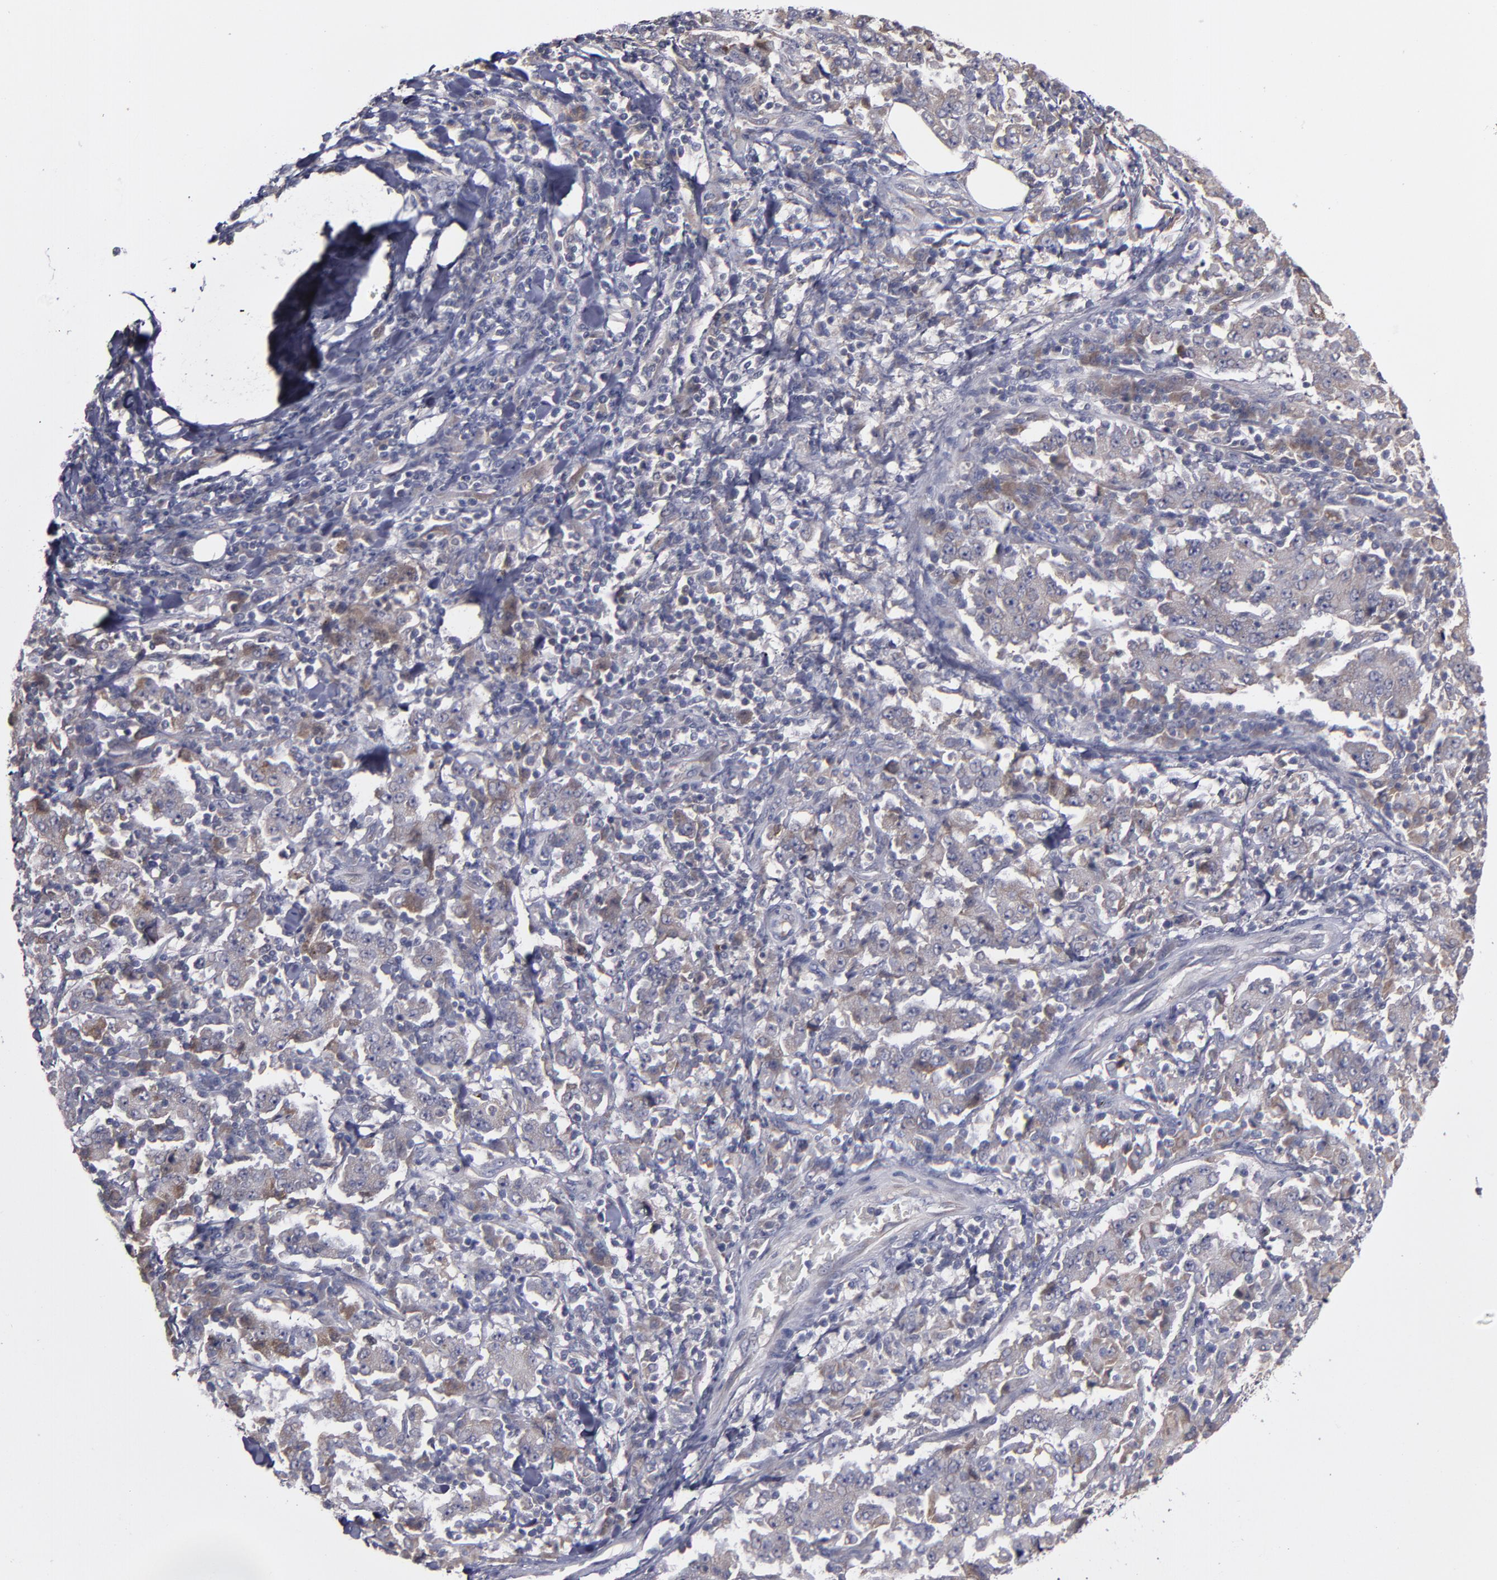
{"staining": {"intensity": "weak", "quantity": ">75%", "location": "cytoplasmic/membranous"}, "tissue": "stomach cancer", "cell_type": "Tumor cells", "image_type": "cancer", "snomed": [{"axis": "morphology", "description": "Normal tissue, NOS"}, {"axis": "morphology", "description": "Adenocarcinoma, NOS"}, {"axis": "topography", "description": "Stomach, upper"}, {"axis": "topography", "description": "Stomach"}], "caption": "Brown immunohistochemical staining in stomach cancer (adenocarcinoma) demonstrates weak cytoplasmic/membranous staining in about >75% of tumor cells.", "gene": "MMP11", "patient": {"sex": "male", "age": 59}}